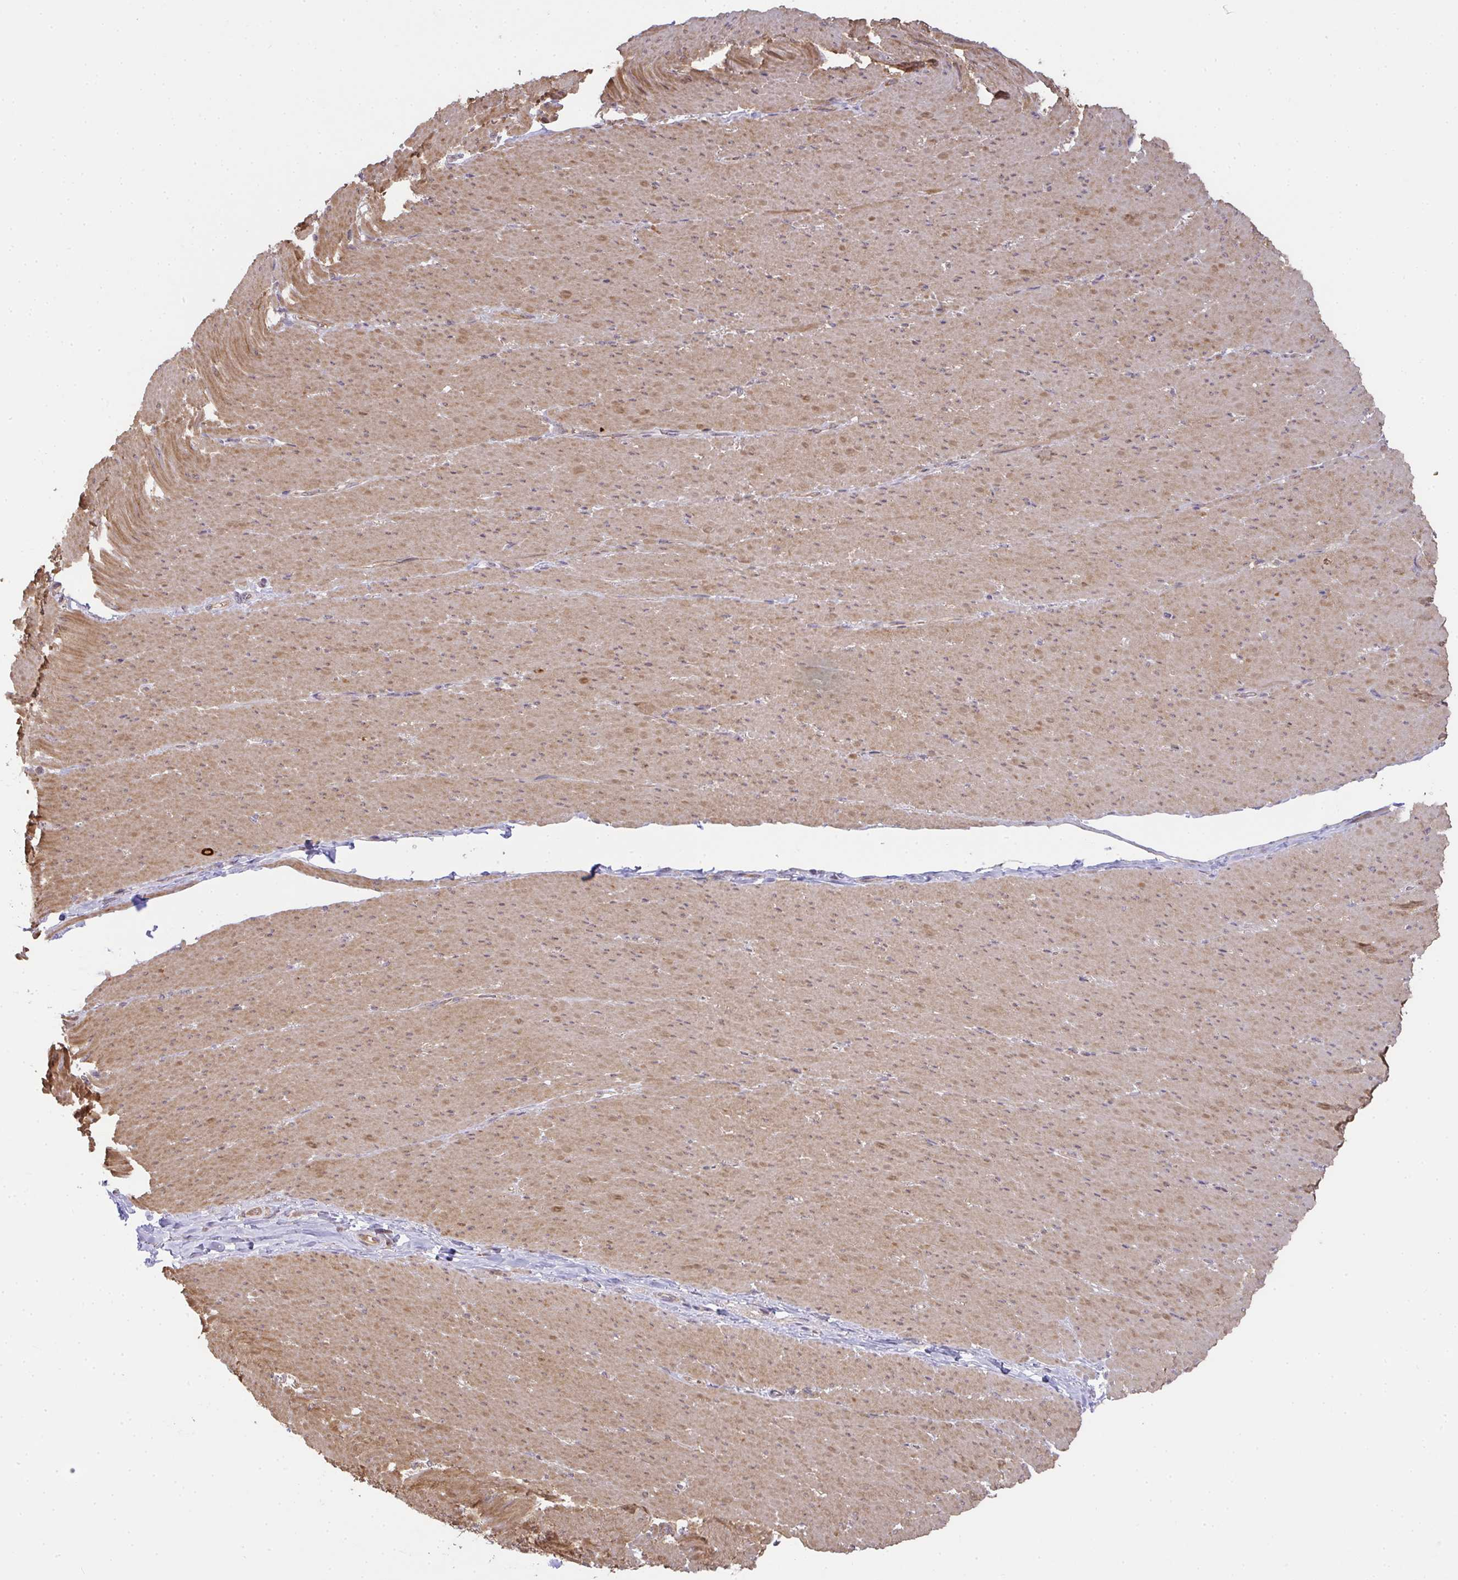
{"staining": {"intensity": "moderate", "quantity": ">75%", "location": "cytoplasmic/membranous"}, "tissue": "smooth muscle", "cell_type": "Smooth muscle cells", "image_type": "normal", "snomed": [{"axis": "morphology", "description": "Normal tissue, NOS"}, {"axis": "topography", "description": "Smooth muscle"}, {"axis": "topography", "description": "Rectum"}], "caption": "DAB immunohistochemical staining of normal human smooth muscle exhibits moderate cytoplasmic/membranous protein positivity in about >75% of smooth muscle cells.", "gene": "EEF1AKMT1", "patient": {"sex": "male", "age": 53}}